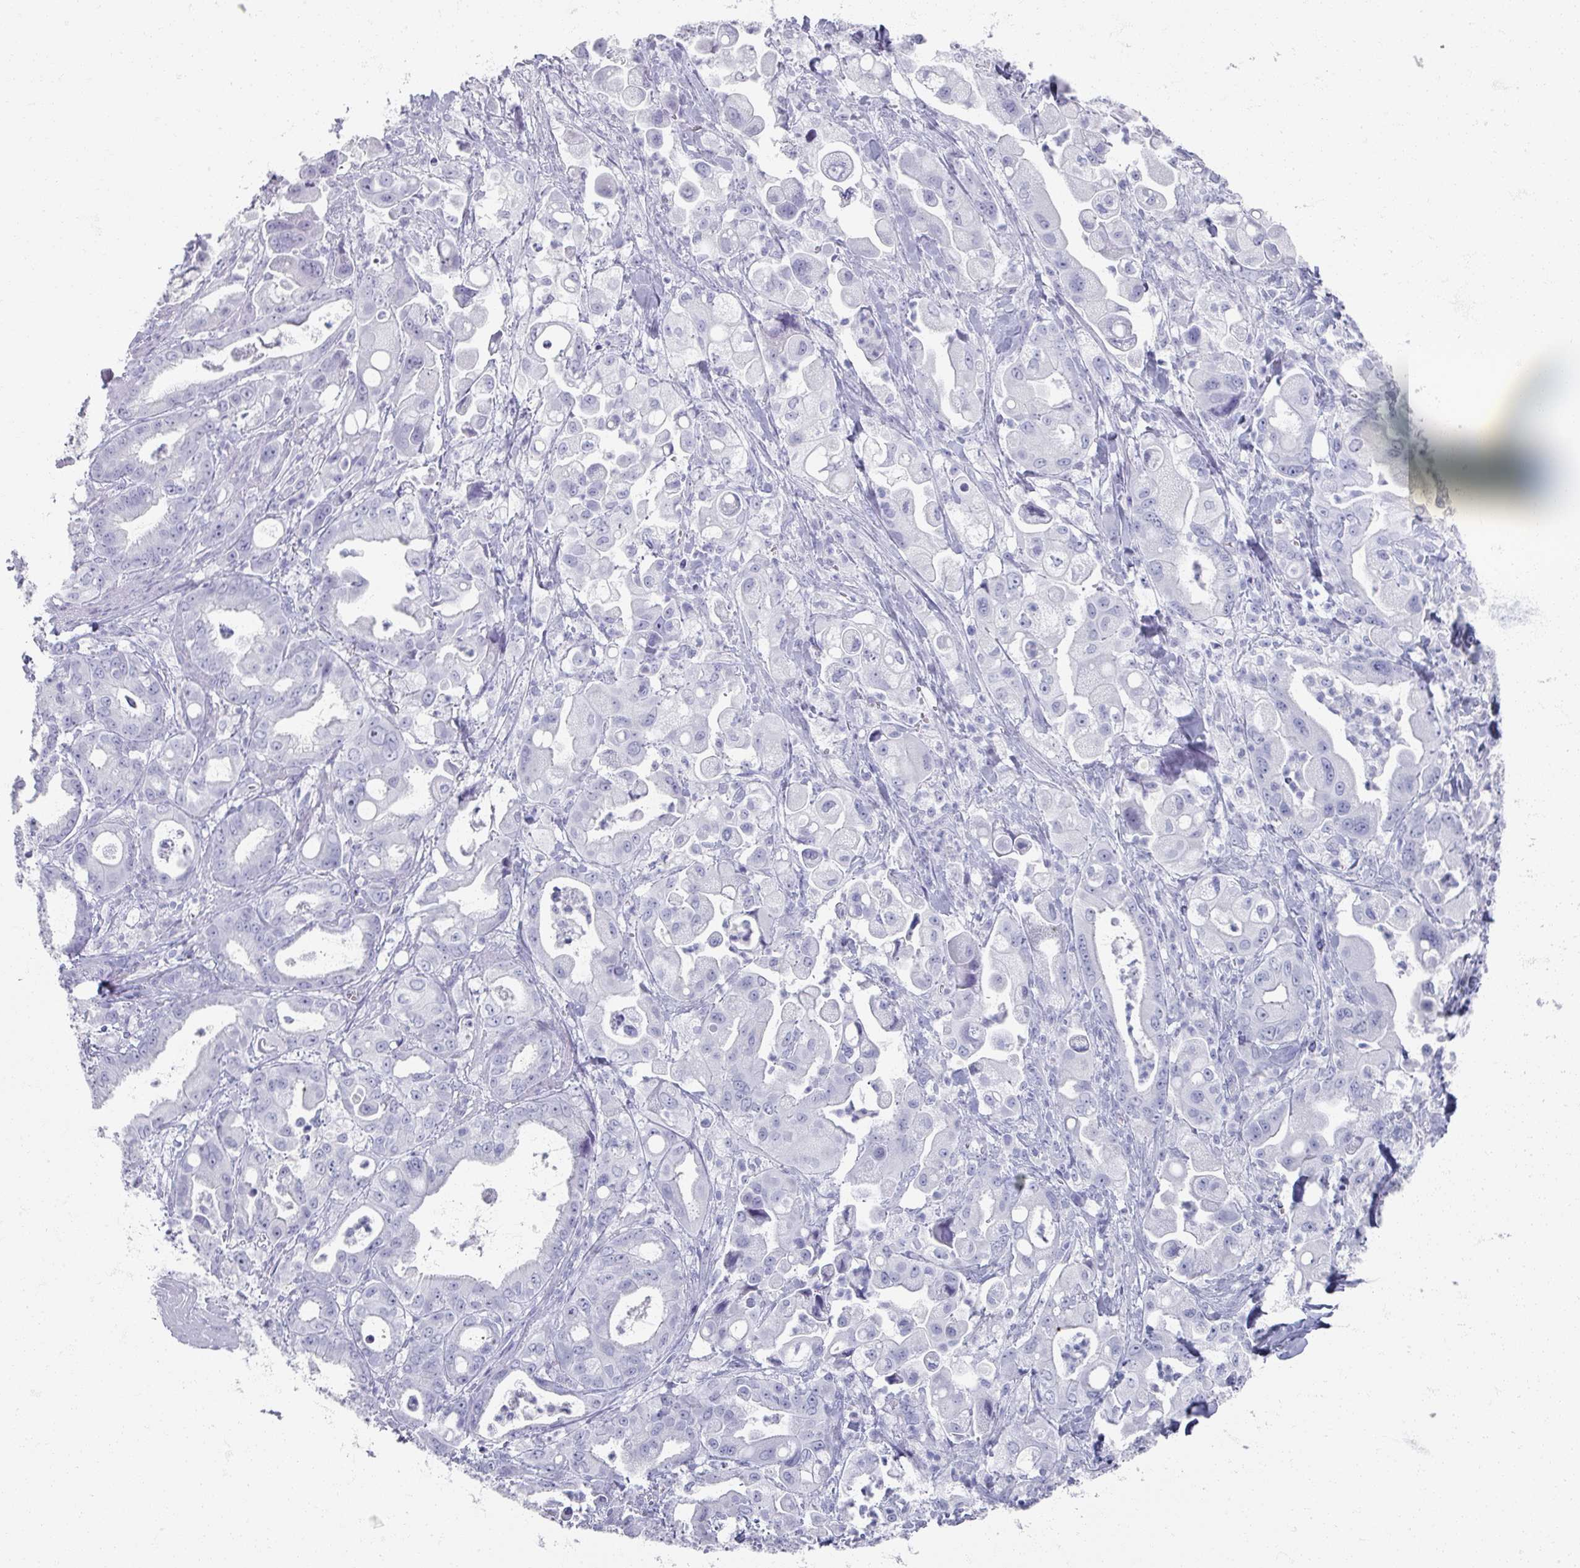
{"staining": {"intensity": "negative", "quantity": "none", "location": "none"}, "tissue": "pancreatic cancer", "cell_type": "Tumor cells", "image_type": "cancer", "snomed": [{"axis": "morphology", "description": "Adenocarcinoma, NOS"}, {"axis": "topography", "description": "Pancreas"}], "caption": "IHC of human adenocarcinoma (pancreatic) exhibits no staining in tumor cells. Nuclei are stained in blue.", "gene": "OMG", "patient": {"sex": "male", "age": 68}}